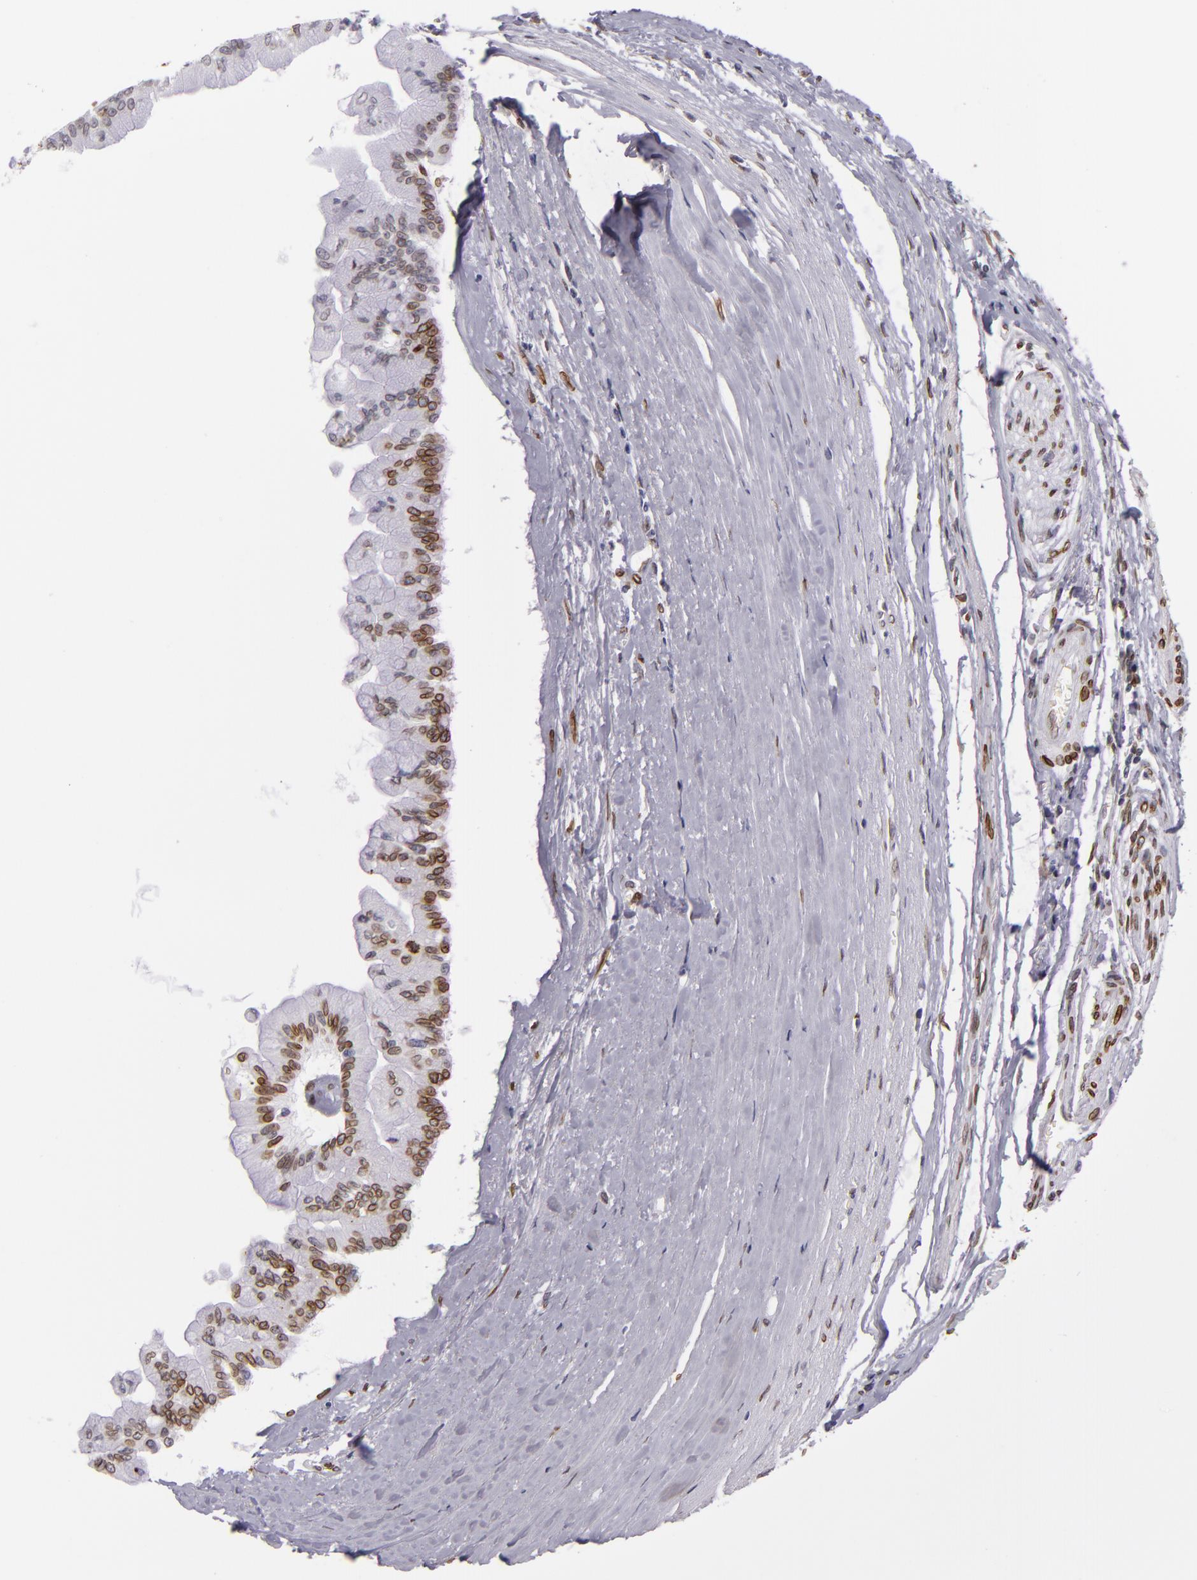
{"staining": {"intensity": "moderate", "quantity": ">75%", "location": "nuclear"}, "tissue": "liver cancer", "cell_type": "Tumor cells", "image_type": "cancer", "snomed": [{"axis": "morphology", "description": "Cholangiocarcinoma"}, {"axis": "topography", "description": "Liver"}], "caption": "Immunohistochemical staining of human liver cancer (cholangiocarcinoma) shows moderate nuclear protein expression in about >75% of tumor cells. Using DAB (brown) and hematoxylin (blue) stains, captured at high magnification using brightfield microscopy.", "gene": "EMD", "patient": {"sex": "female", "age": 79}}